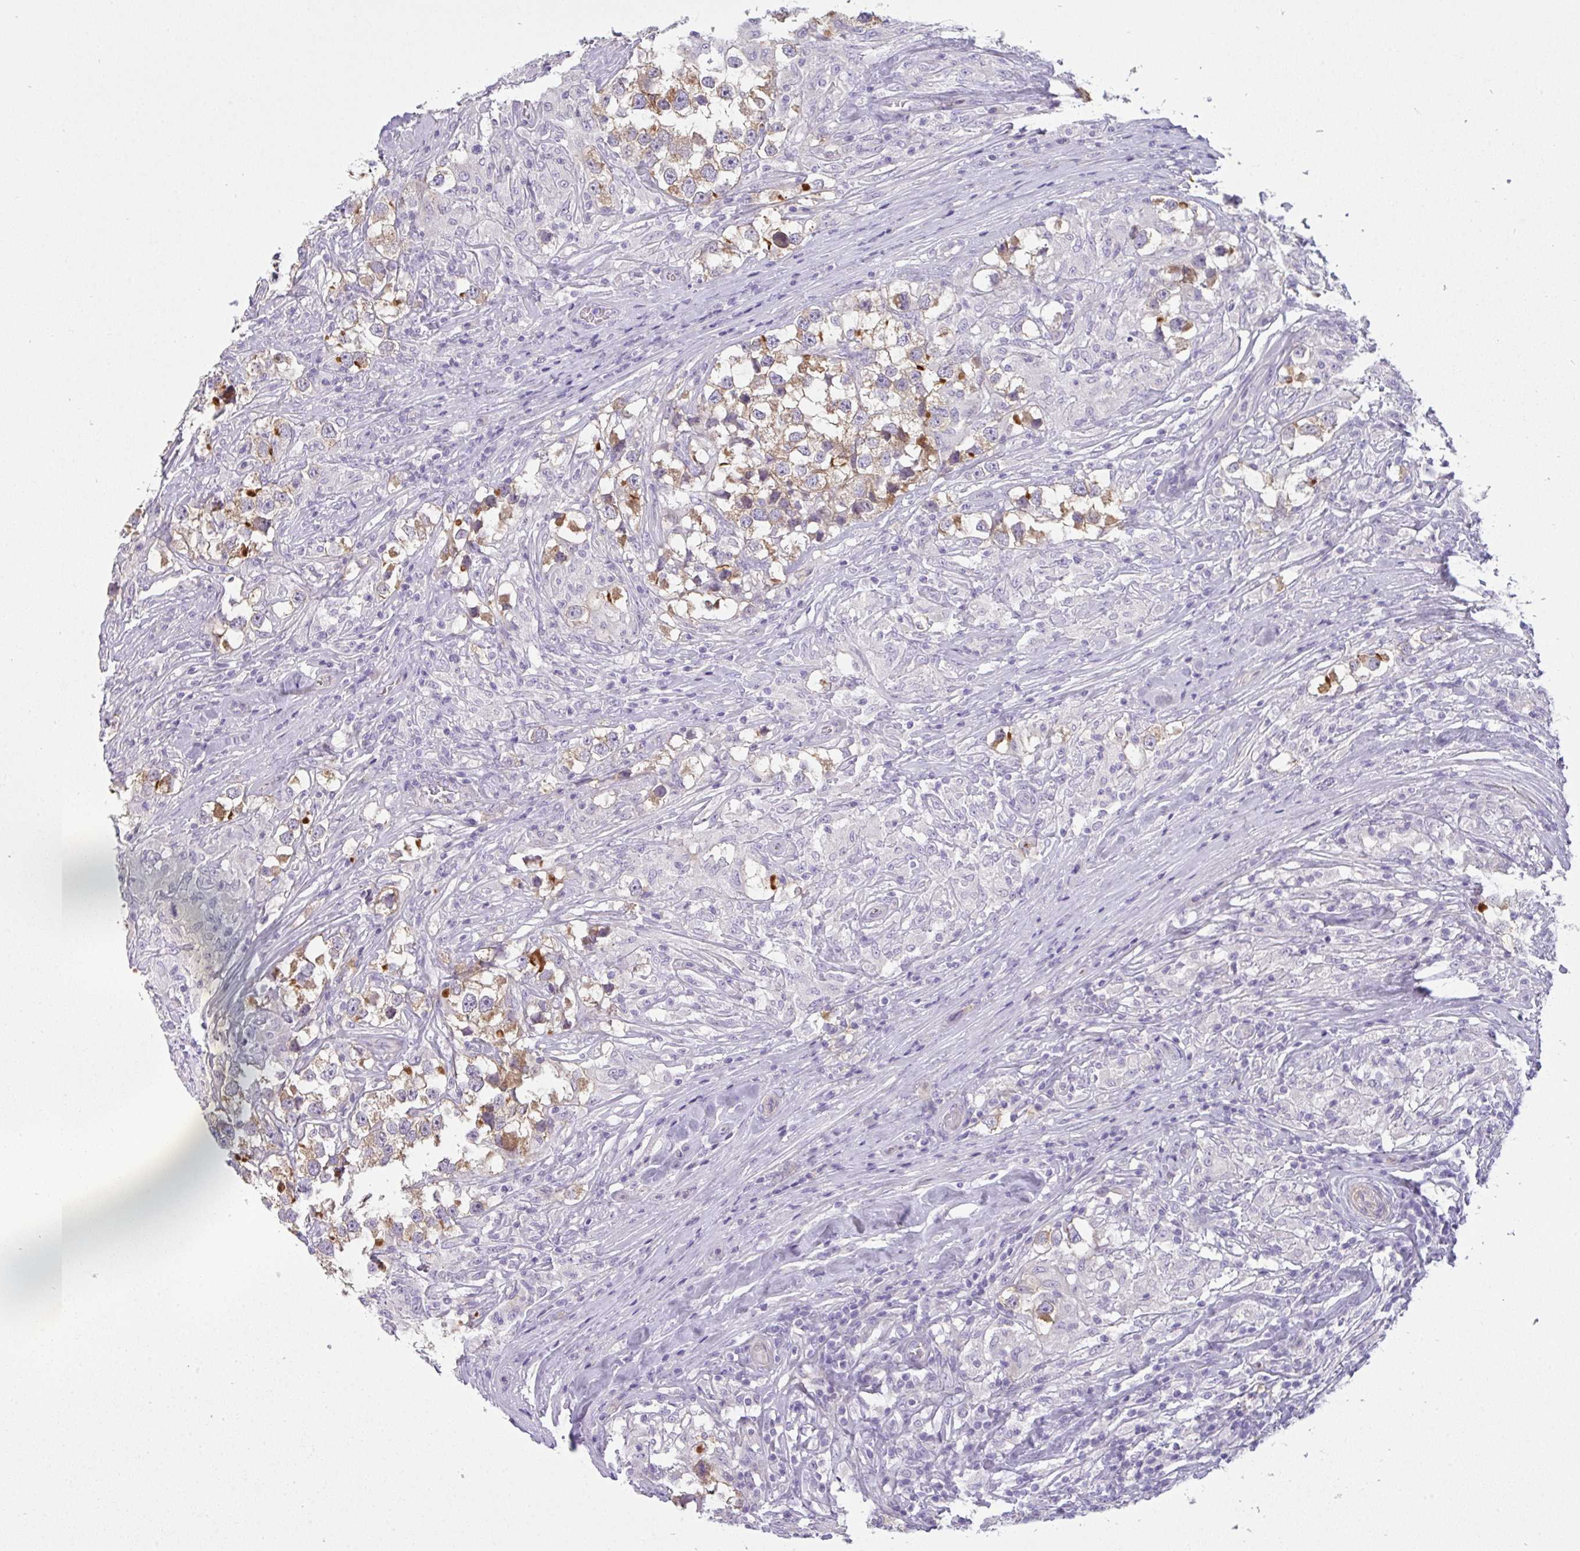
{"staining": {"intensity": "moderate", "quantity": "25%-75%", "location": "cytoplasmic/membranous"}, "tissue": "testis cancer", "cell_type": "Tumor cells", "image_type": "cancer", "snomed": [{"axis": "morphology", "description": "Seminoma, NOS"}, {"axis": "topography", "description": "Testis"}], "caption": "This image demonstrates immunohistochemistry staining of human testis cancer, with medium moderate cytoplasmic/membranous positivity in approximately 25%-75% of tumor cells.", "gene": "FILIP1", "patient": {"sex": "male", "age": 46}}